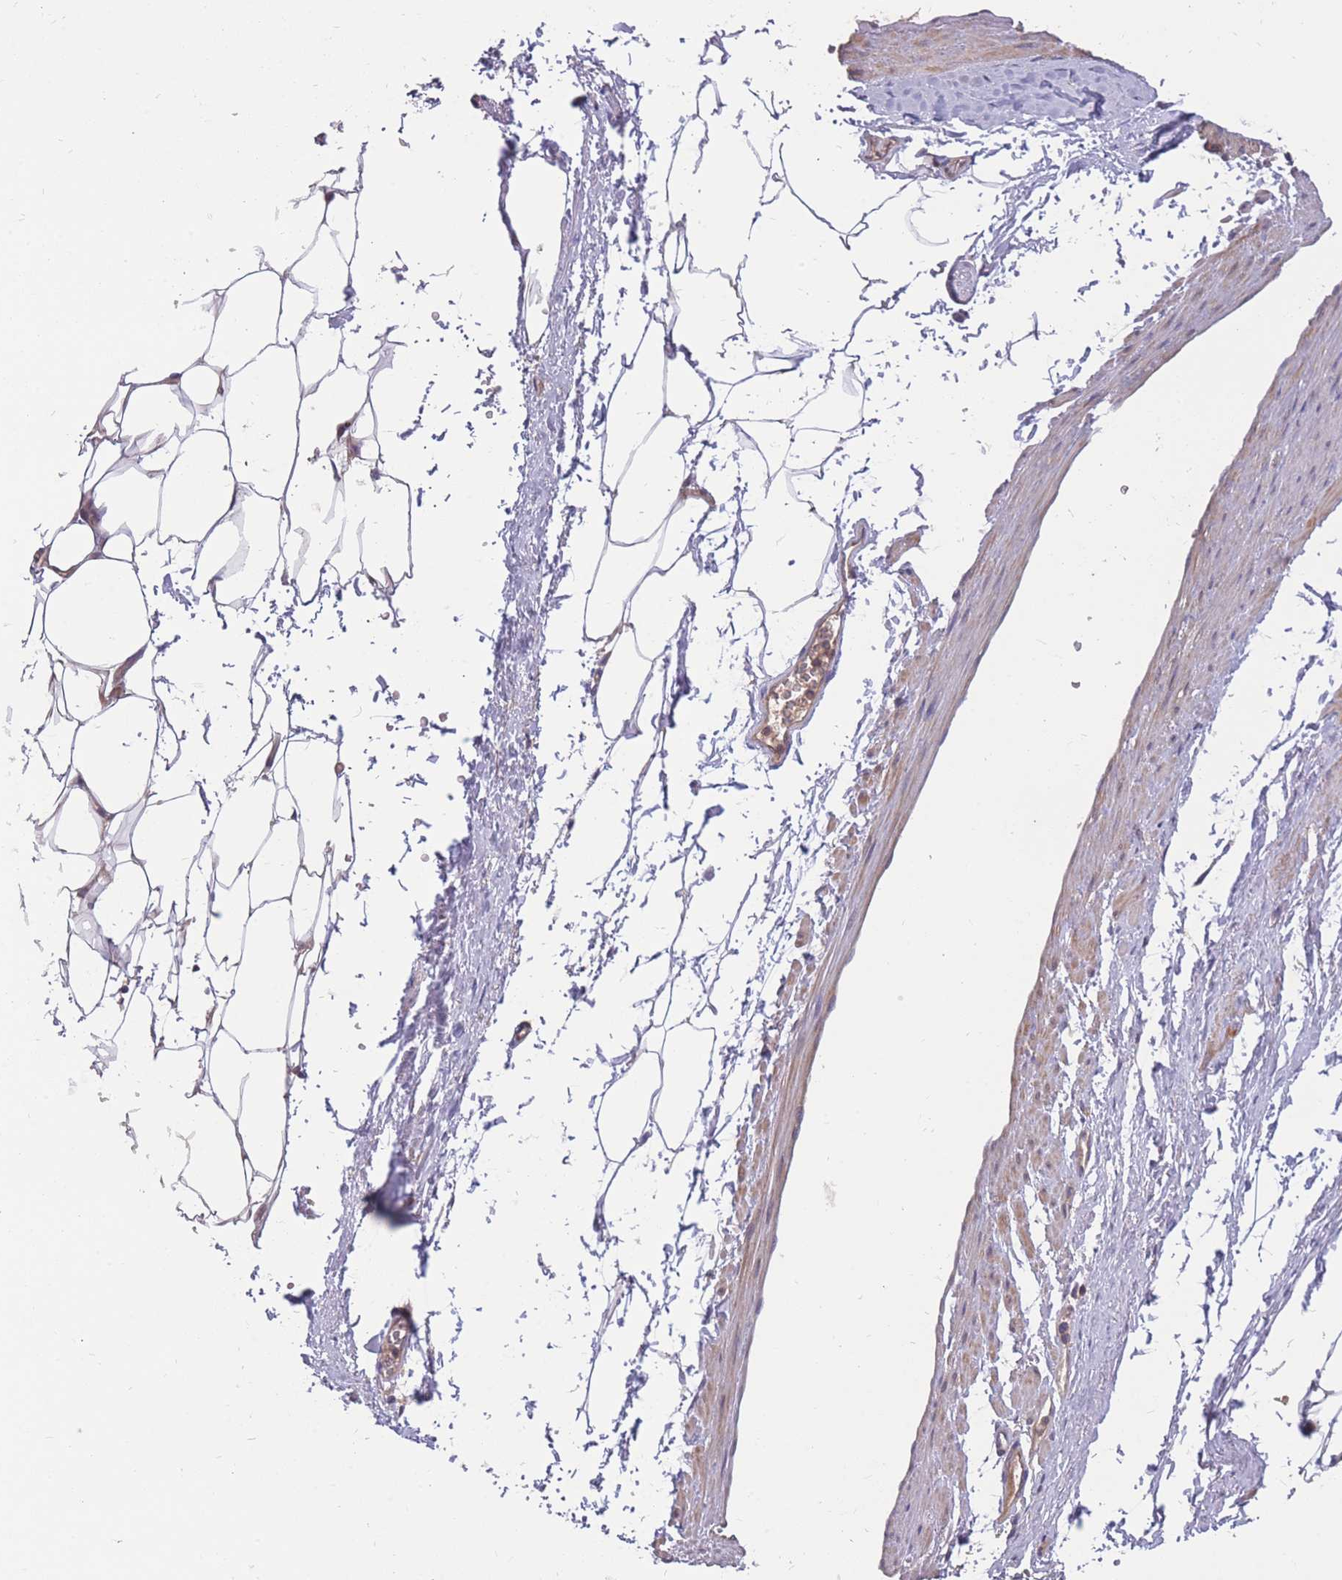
{"staining": {"intensity": "negative", "quantity": "none", "location": "none"}, "tissue": "adipose tissue", "cell_type": "Adipocytes", "image_type": "normal", "snomed": [{"axis": "morphology", "description": "Normal tissue, NOS"}, {"axis": "morphology", "description": "Adenocarcinoma, Low grade"}, {"axis": "topography", "description": "Prostate"}, {"axis": "topography", "description": "Peripheral nerve tissue"}], "caption": "This is a photomicrograph of immunohistochemistry staining of benign adipose tissue, which shows no positivity in adipocytes.", "gene": "UBE2NL", "patient": {"sex": "male", "age": 63}}